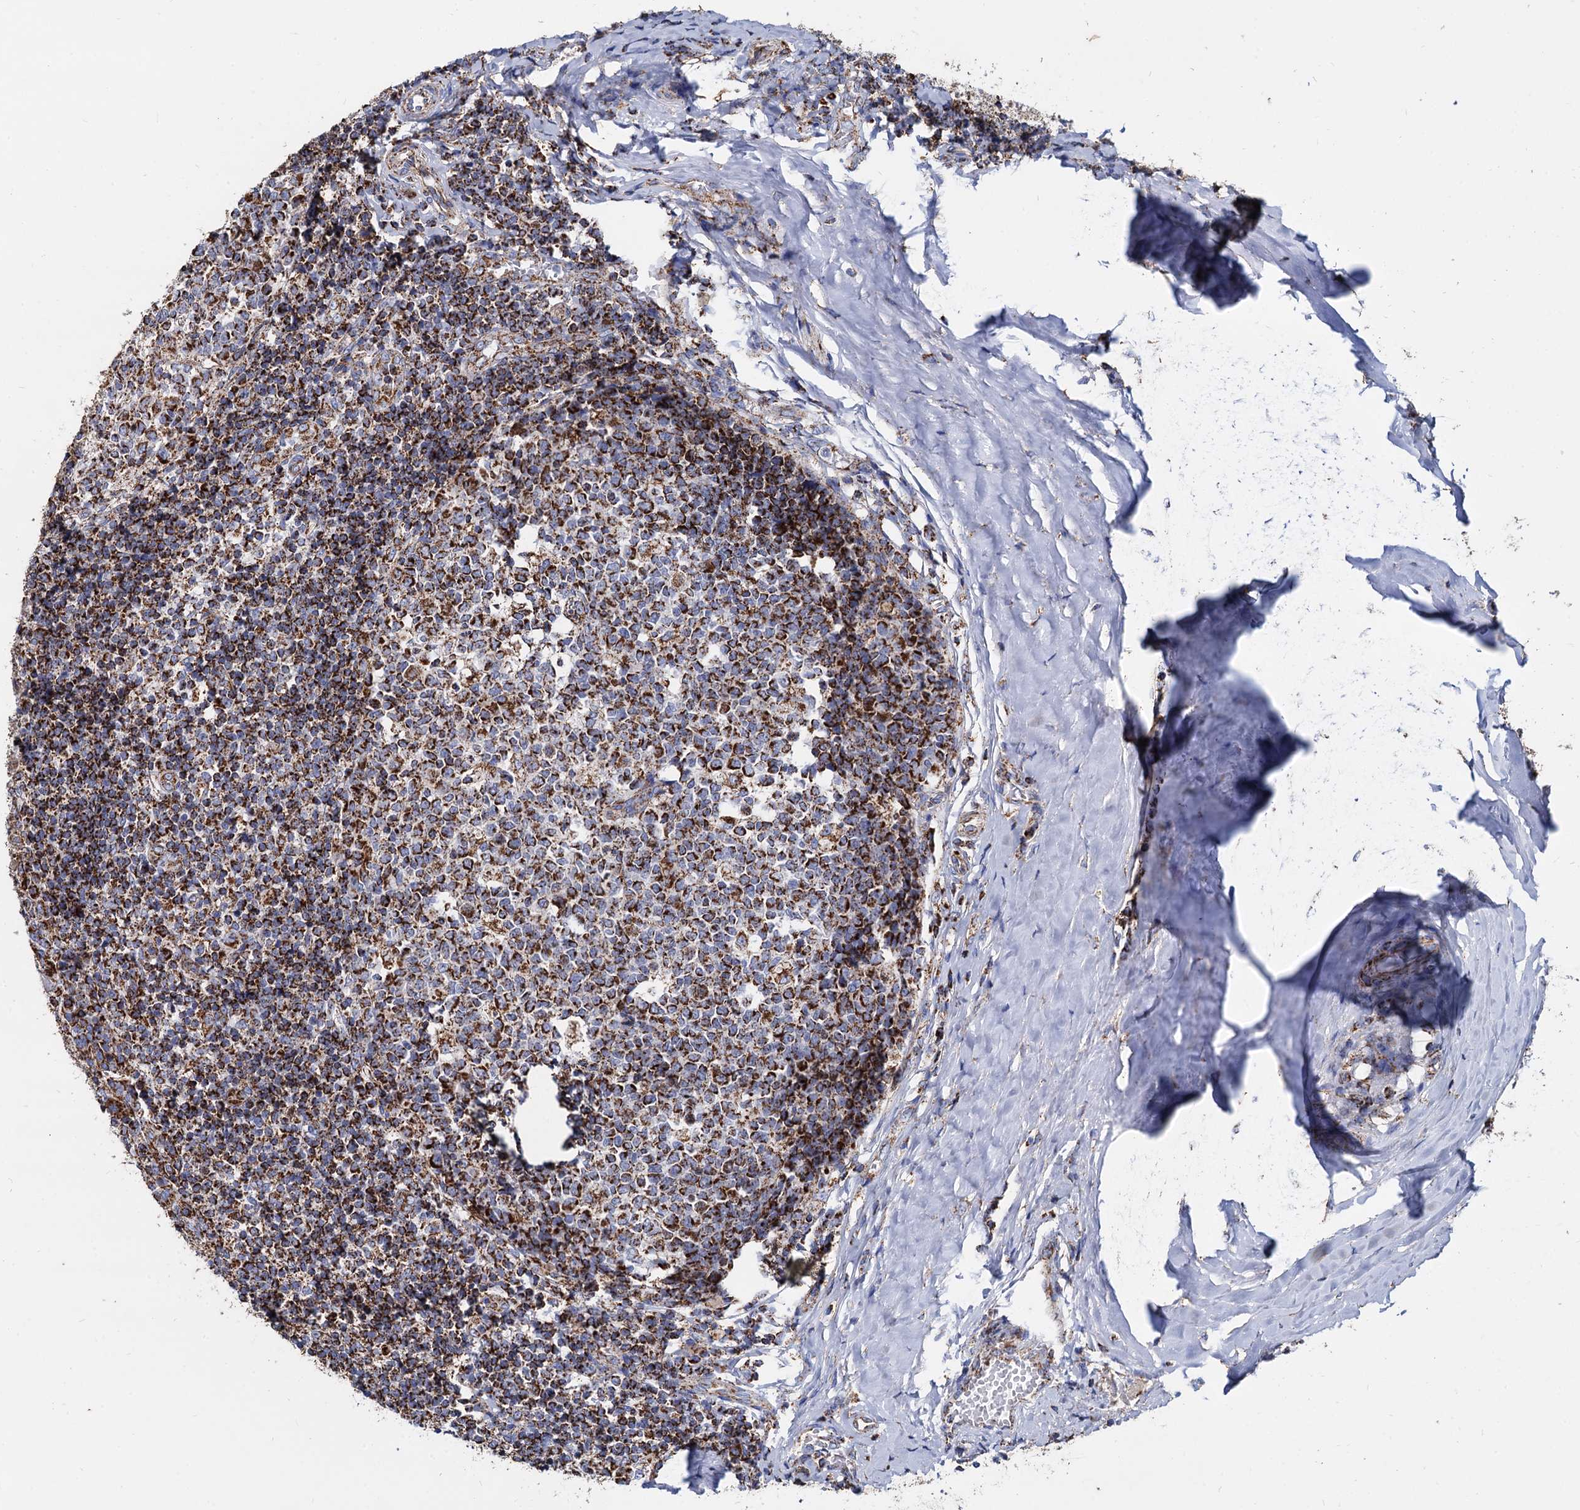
{"staining": {"intensity": "strong", "quantity": ">75%", "location": "cytoplasmic/membranous"}, "tissue": "tonsil", "cell_type": "Germinal center cells", "image_type": "normal", "snomed": [{"axis": "morphology", "description": "Normal tissue, NOS"}, {"axis": "topography", "description": "Tonsil"}], "caption": "Tonsil stained with DAB immunohistochemistry shows high levels of strong cytoplasmic/membranous staining in about >75% of germinal center cells.", "gene": "TIMM10", "patient": {"sex": "female", "age": 19}}